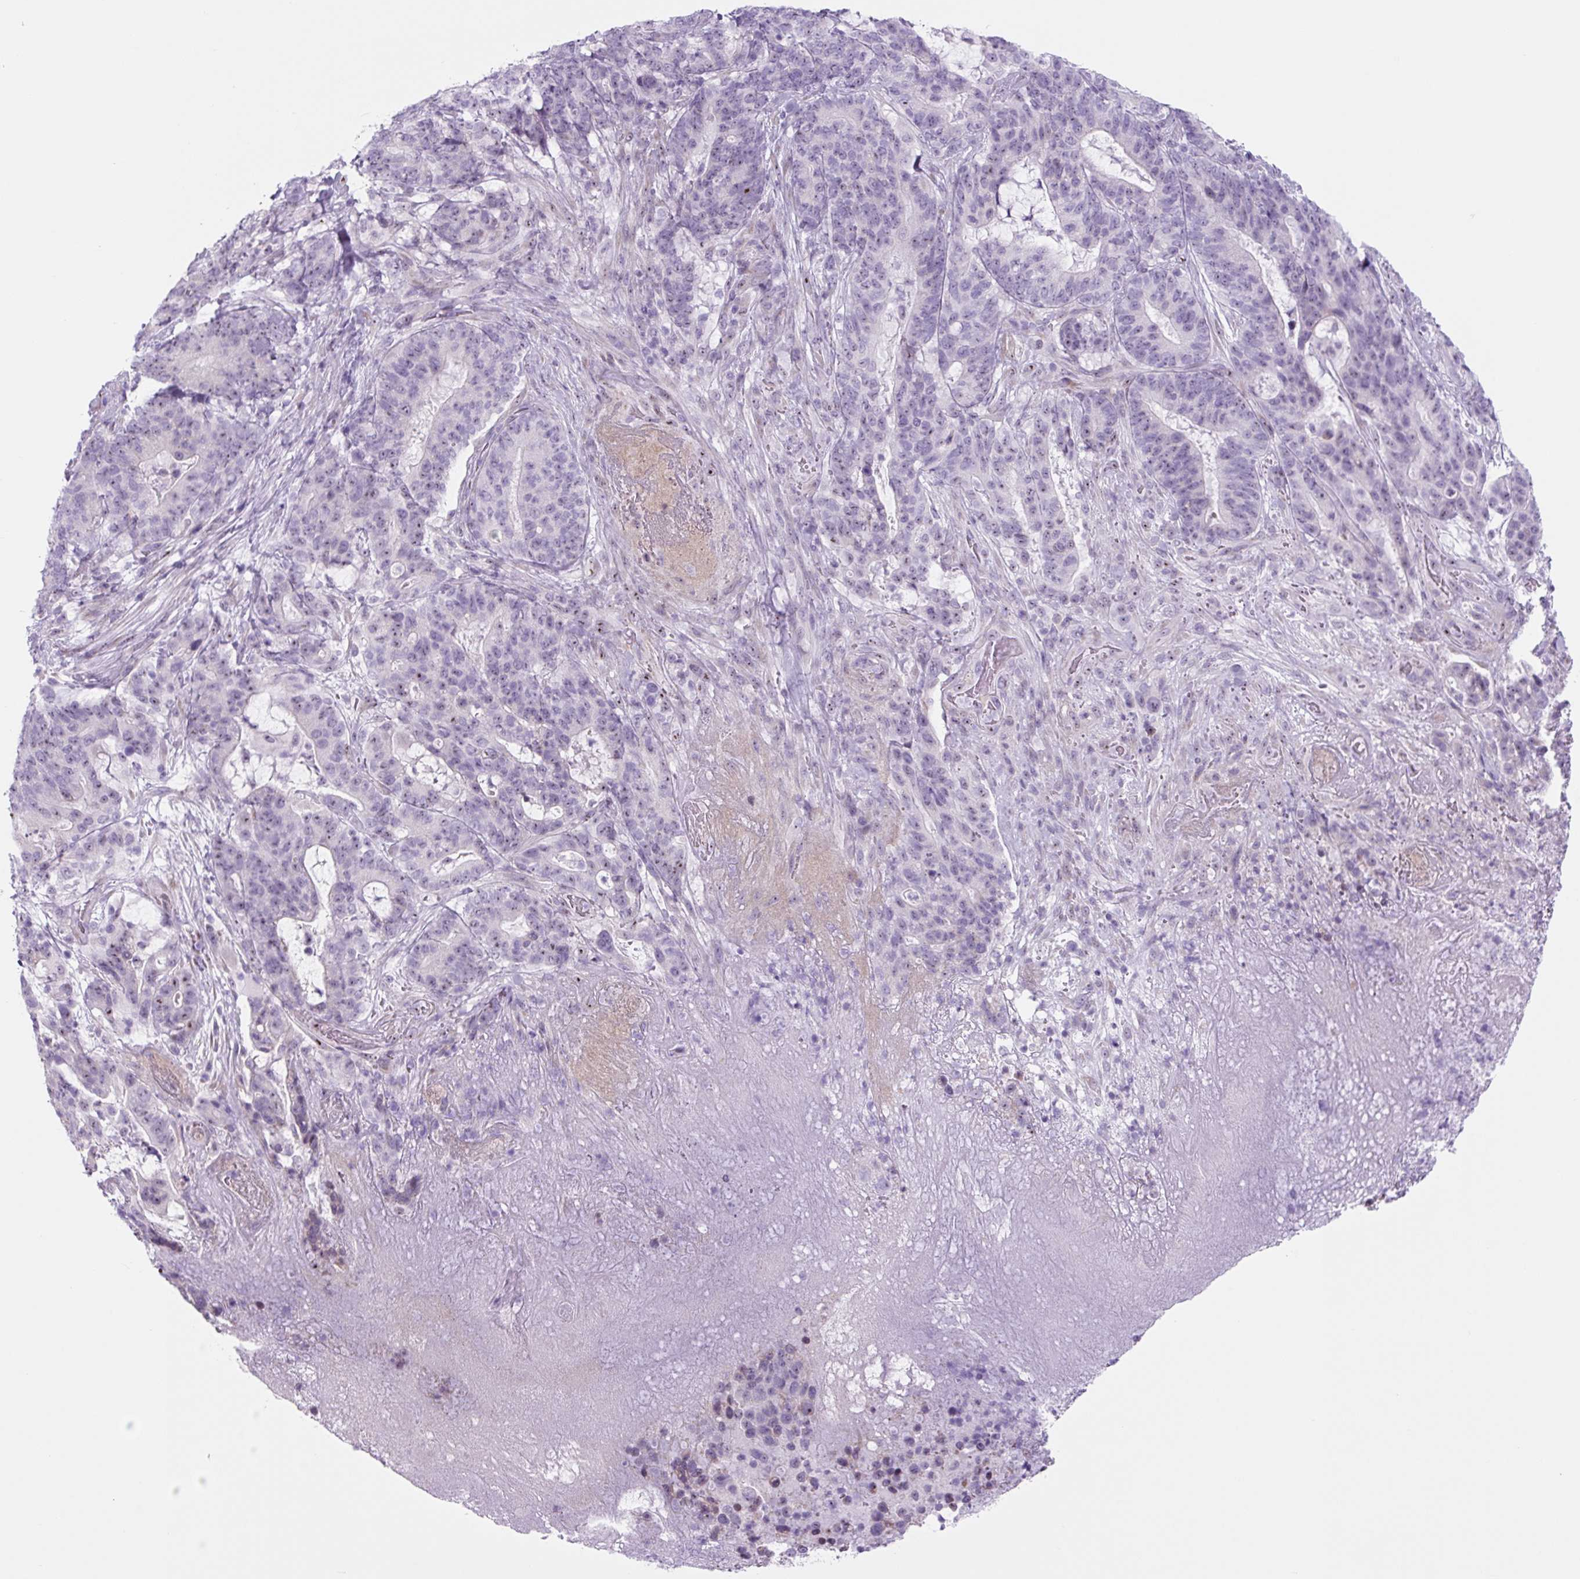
{"staining": {"intensity": "moderate", "quantity": "<25%", "location": "nuclear"}, "tissue": "stomach cancer", "cell_type": "Tumor cells", "image_type": "cancer", "snomed": [{"axis": "morphology", "description": "Normal tissue, NOS"}, {"axis": "morphology", "description": "Adenocarcinoma, NOS"}, {"axis": "topography", "description": "Stomach"}], "caption": "Moderate nuclear expression for a protein is identified in approximately <25% of tumor cells of adenocarcinoma (stomach) using IHC.", "gene": "RRS1", "patient": {"sex": "female", "age": 64}}